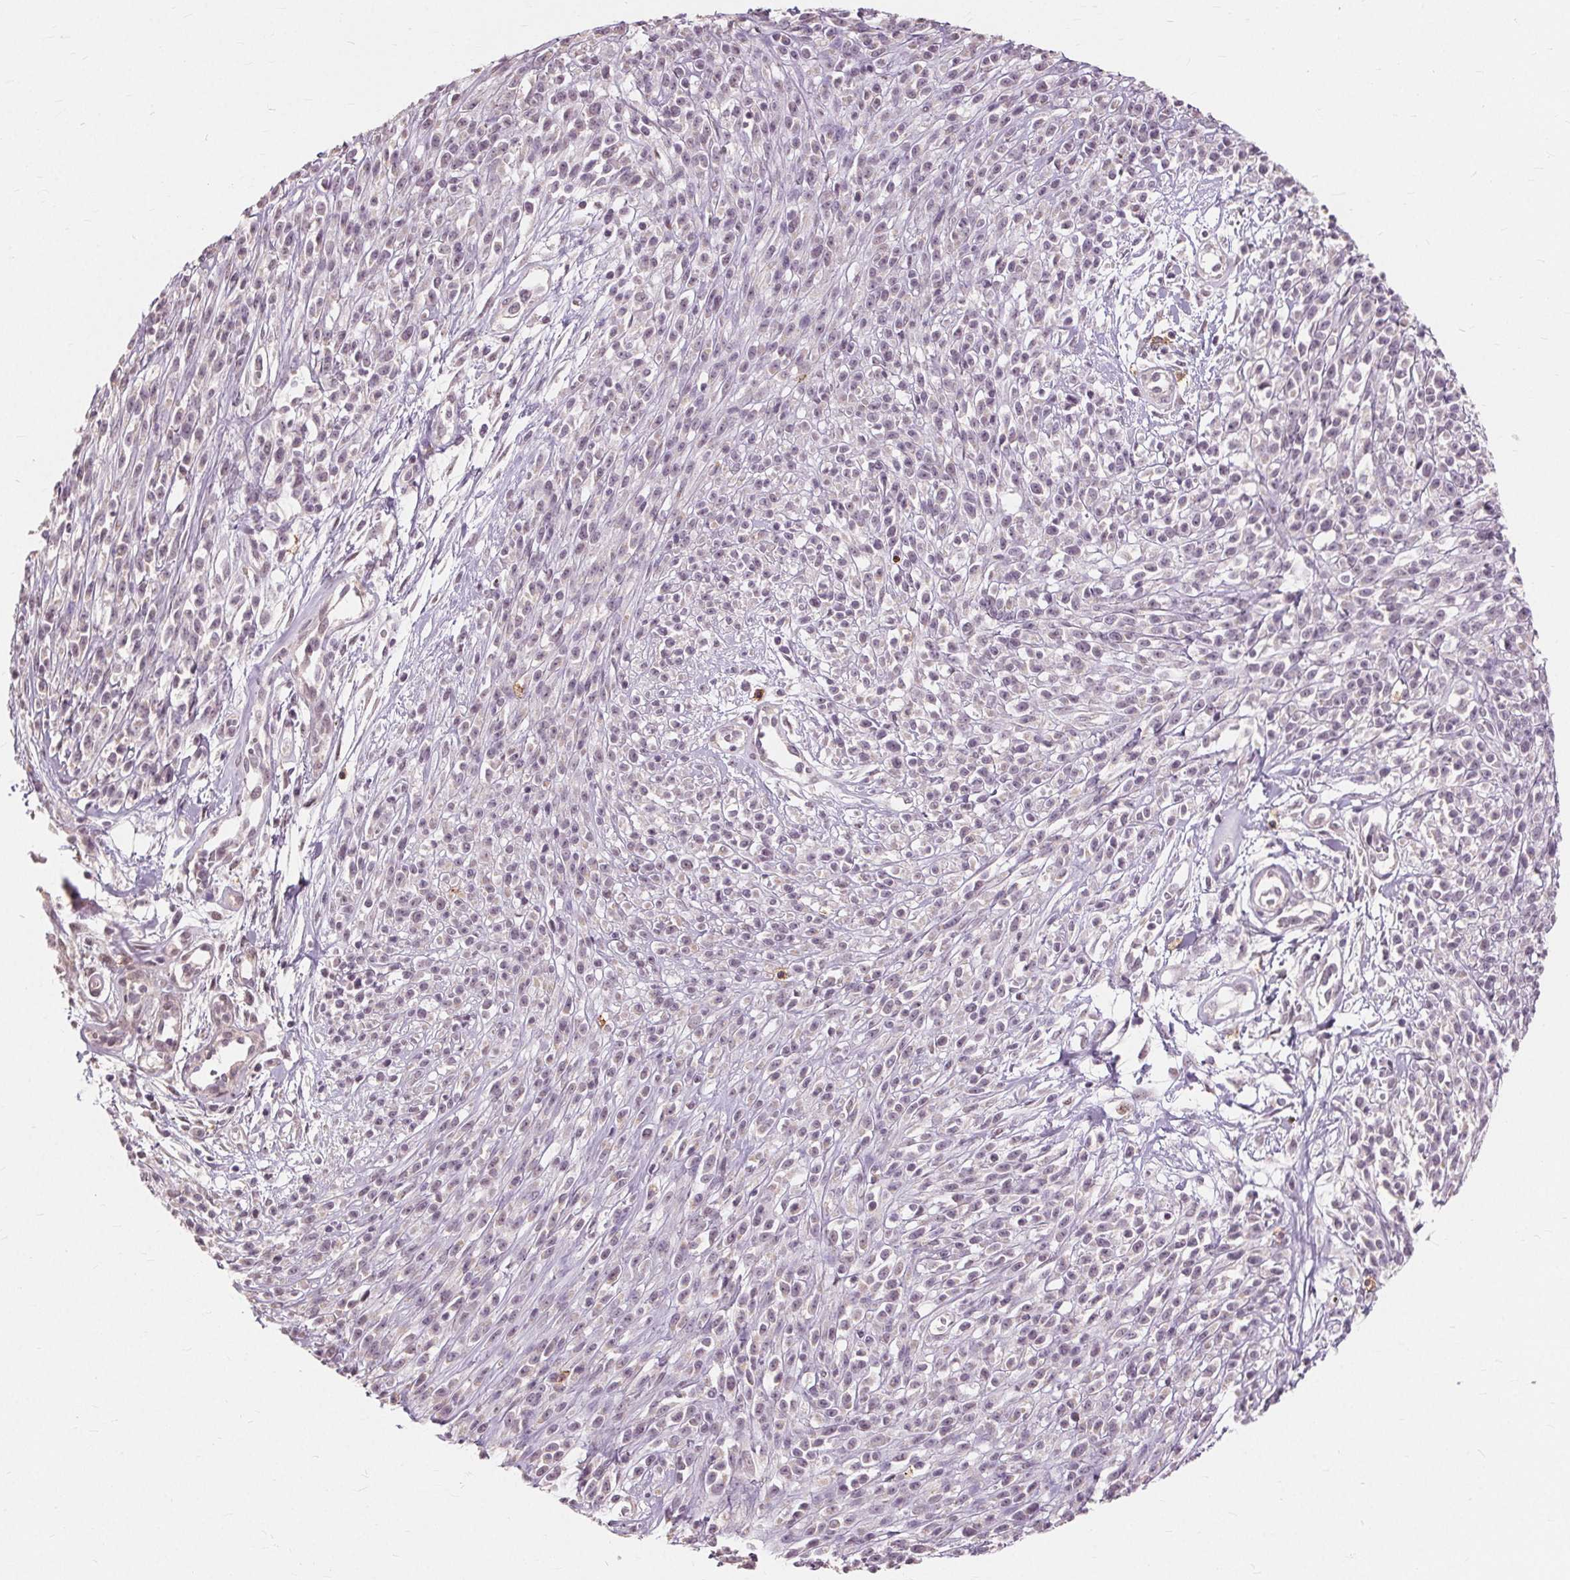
{"staining": {"intensity": "negative", "quantity": "none", "location": "none"}, "tissue": "melanoma", "cell_type": "Tumor cells", "image_type": "cancer", "snomed": [{"axis": "morphology", "description": "Malignant melanoma, NOS"}, {"axis": "topography", "description": "Skin"}, {"axis": "topography", "description": "Skin of trunk"}], "caption": "IHC of human malignant melanoma demonstrates no staining in tumor cells.", "gene": "SIGLEC6", "patient": {"sex": "male", "age": 74}}